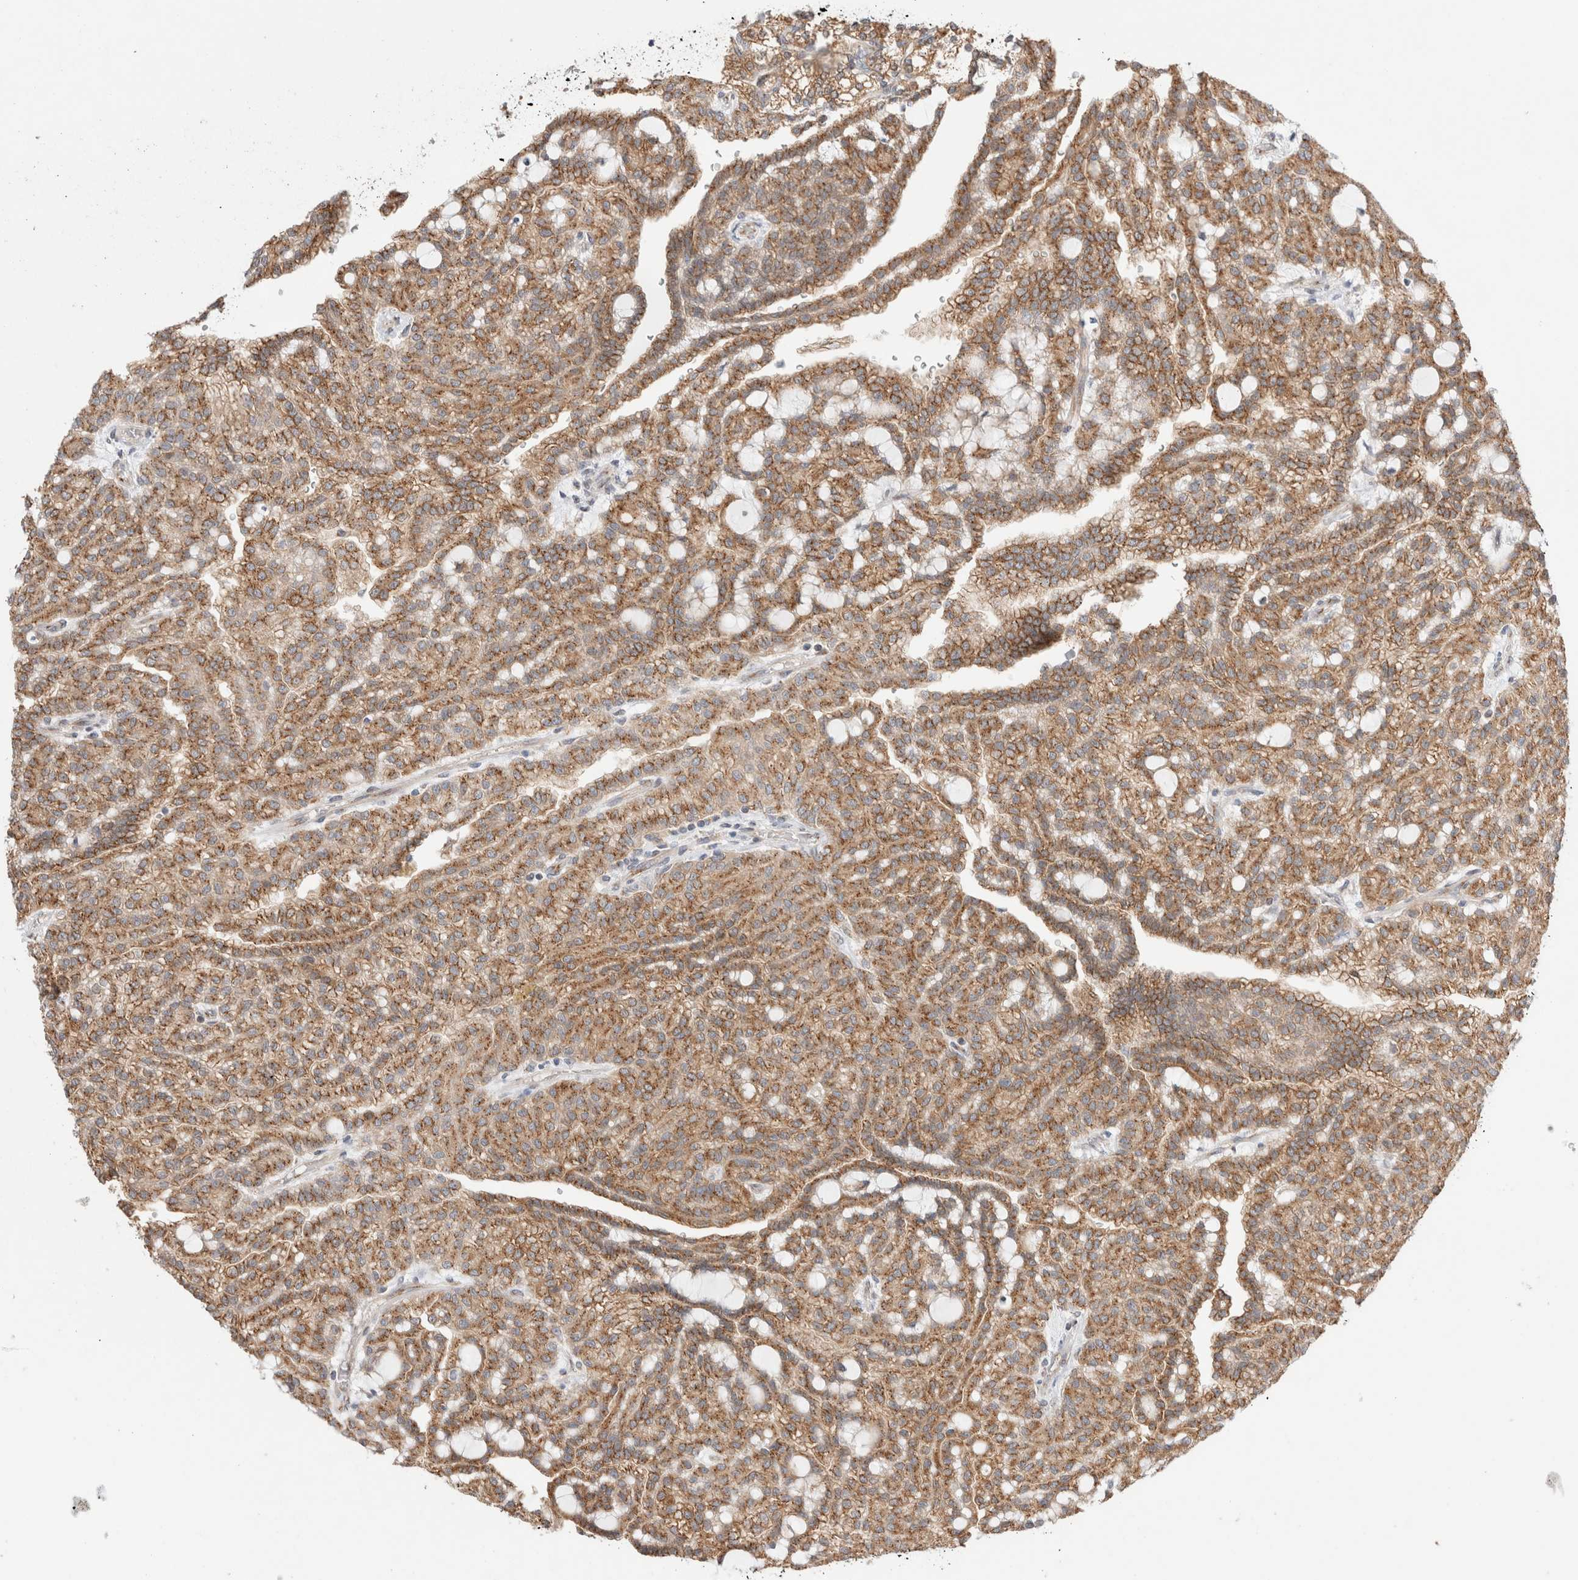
{"staining": {"intensity": "moderate", "quantity": ">75%", "location": "cytoplasmic/membranous"}, "tissue": "renal cancer", "cell_type": "Tumor cells", "image_type": "cancer", "snomed": [{"axis": "morphology", "description": "Adenocarcinoma, NOS"}, {"axis": "topography", "description": "Kidney"}], "caption": "There is medium levels of moderate cytoplasmic/membranous positivity in tumor cells of renal cancer, as demonstrated by immunohistochemical staining (brown color).", "gene": "LMAN2L", "patient": {"sex": "male", "age": 63}}